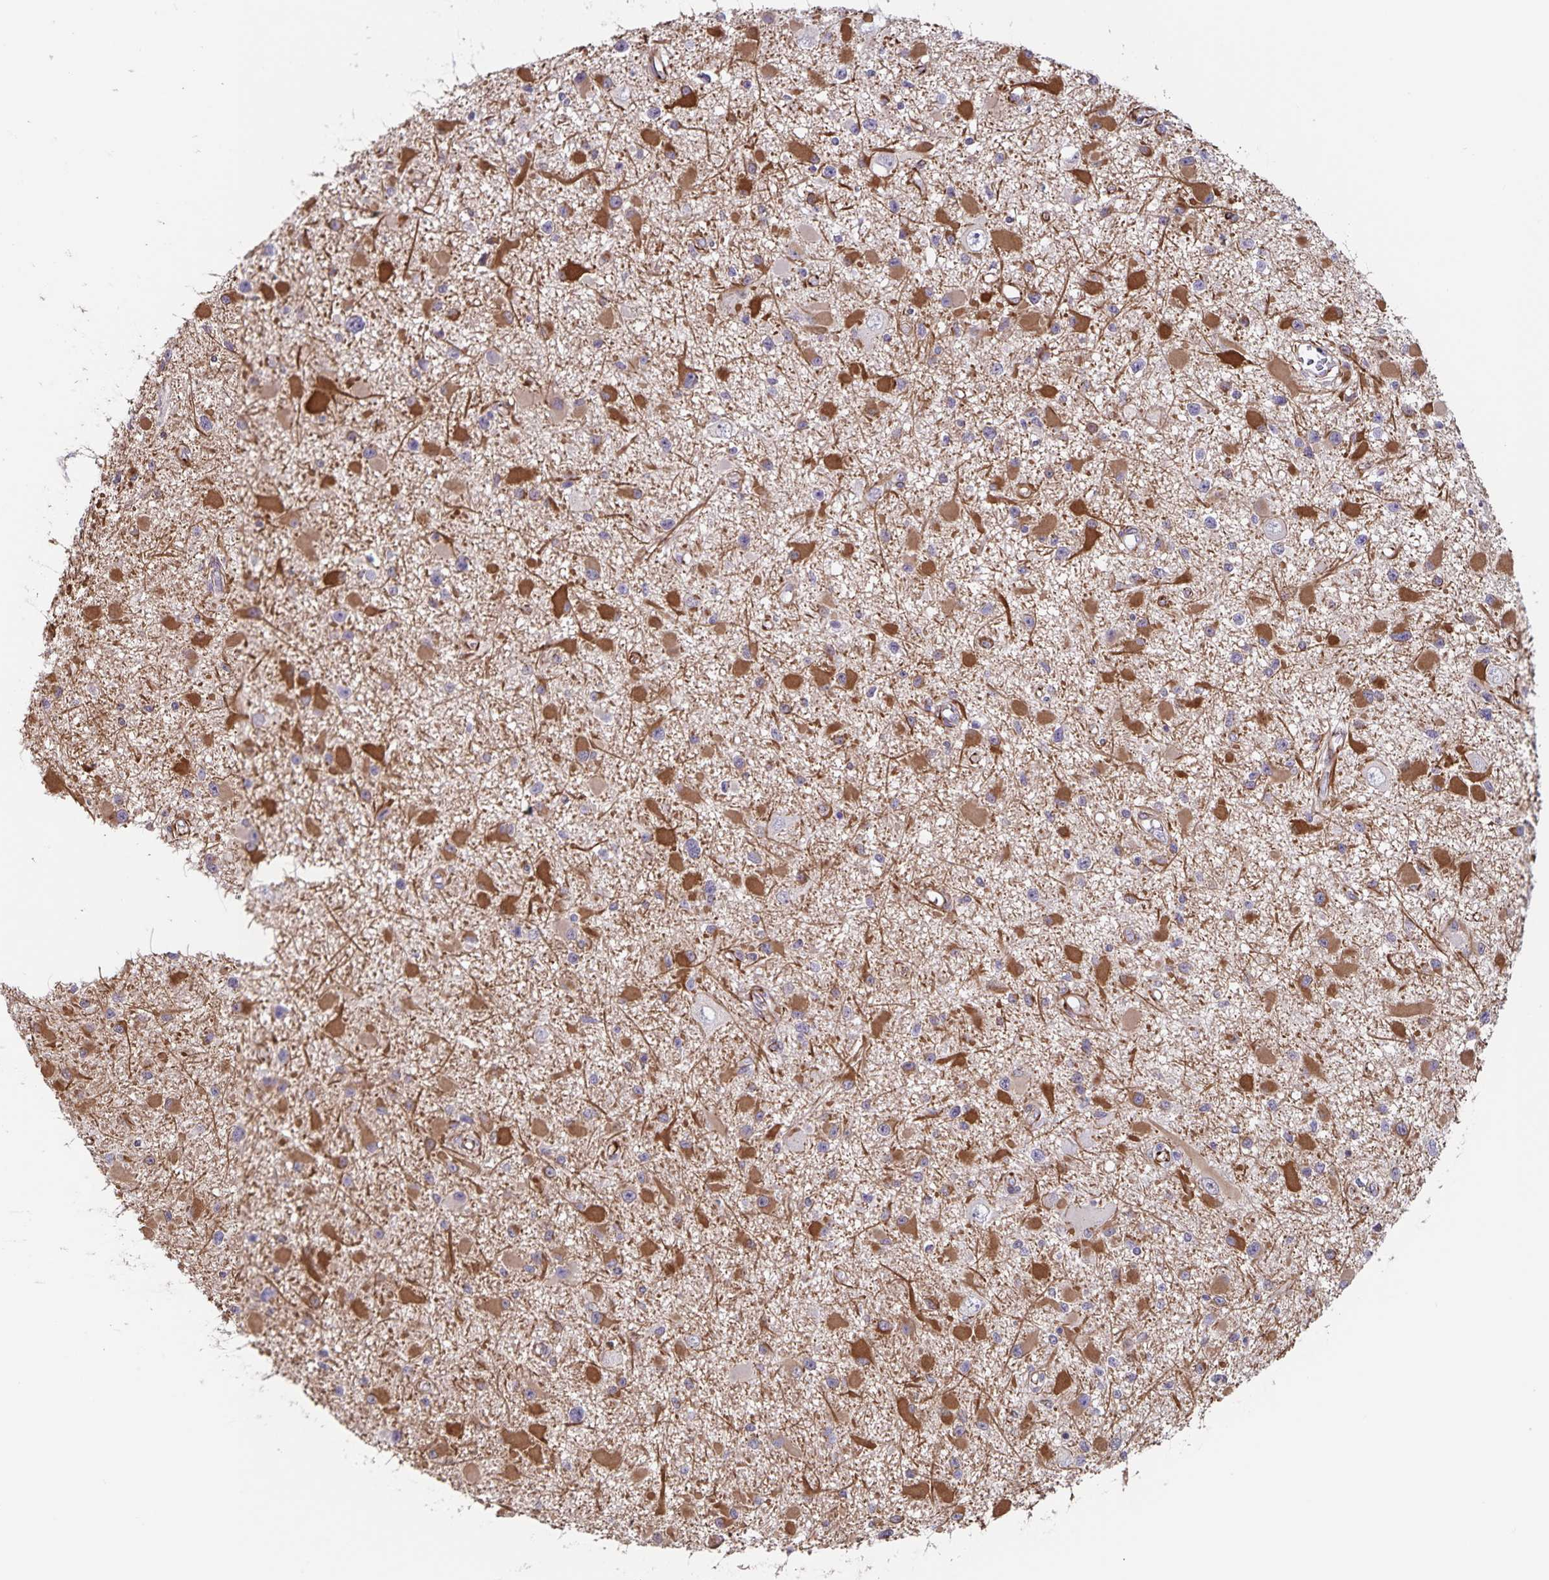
{"staining": {"intensity": "strong", "quantity": "25%-75%", "location": "cytoplasmic/membranous"}, "tissue": "glioma", "cell_type": "Tumor cells", "image_type": "cancer", "snomed": [{"axis": "morphology", "description": "Glioma, malignant, High grade"}, {"axis": "topography", "description": "Brain"}], "caption": "A high-resolution micrograph shows immunohistochemistry (IHC) staining of high-grade glioma (malignant), which demonstrates strong cytoplasmic/membranous positivity in about 25%-75% of tumor cells. The protein of interest is shown in brown color, while the nuclei are stained blue.", "gene": "SYNM", "patient": {"sex": "male", "age": 54}}